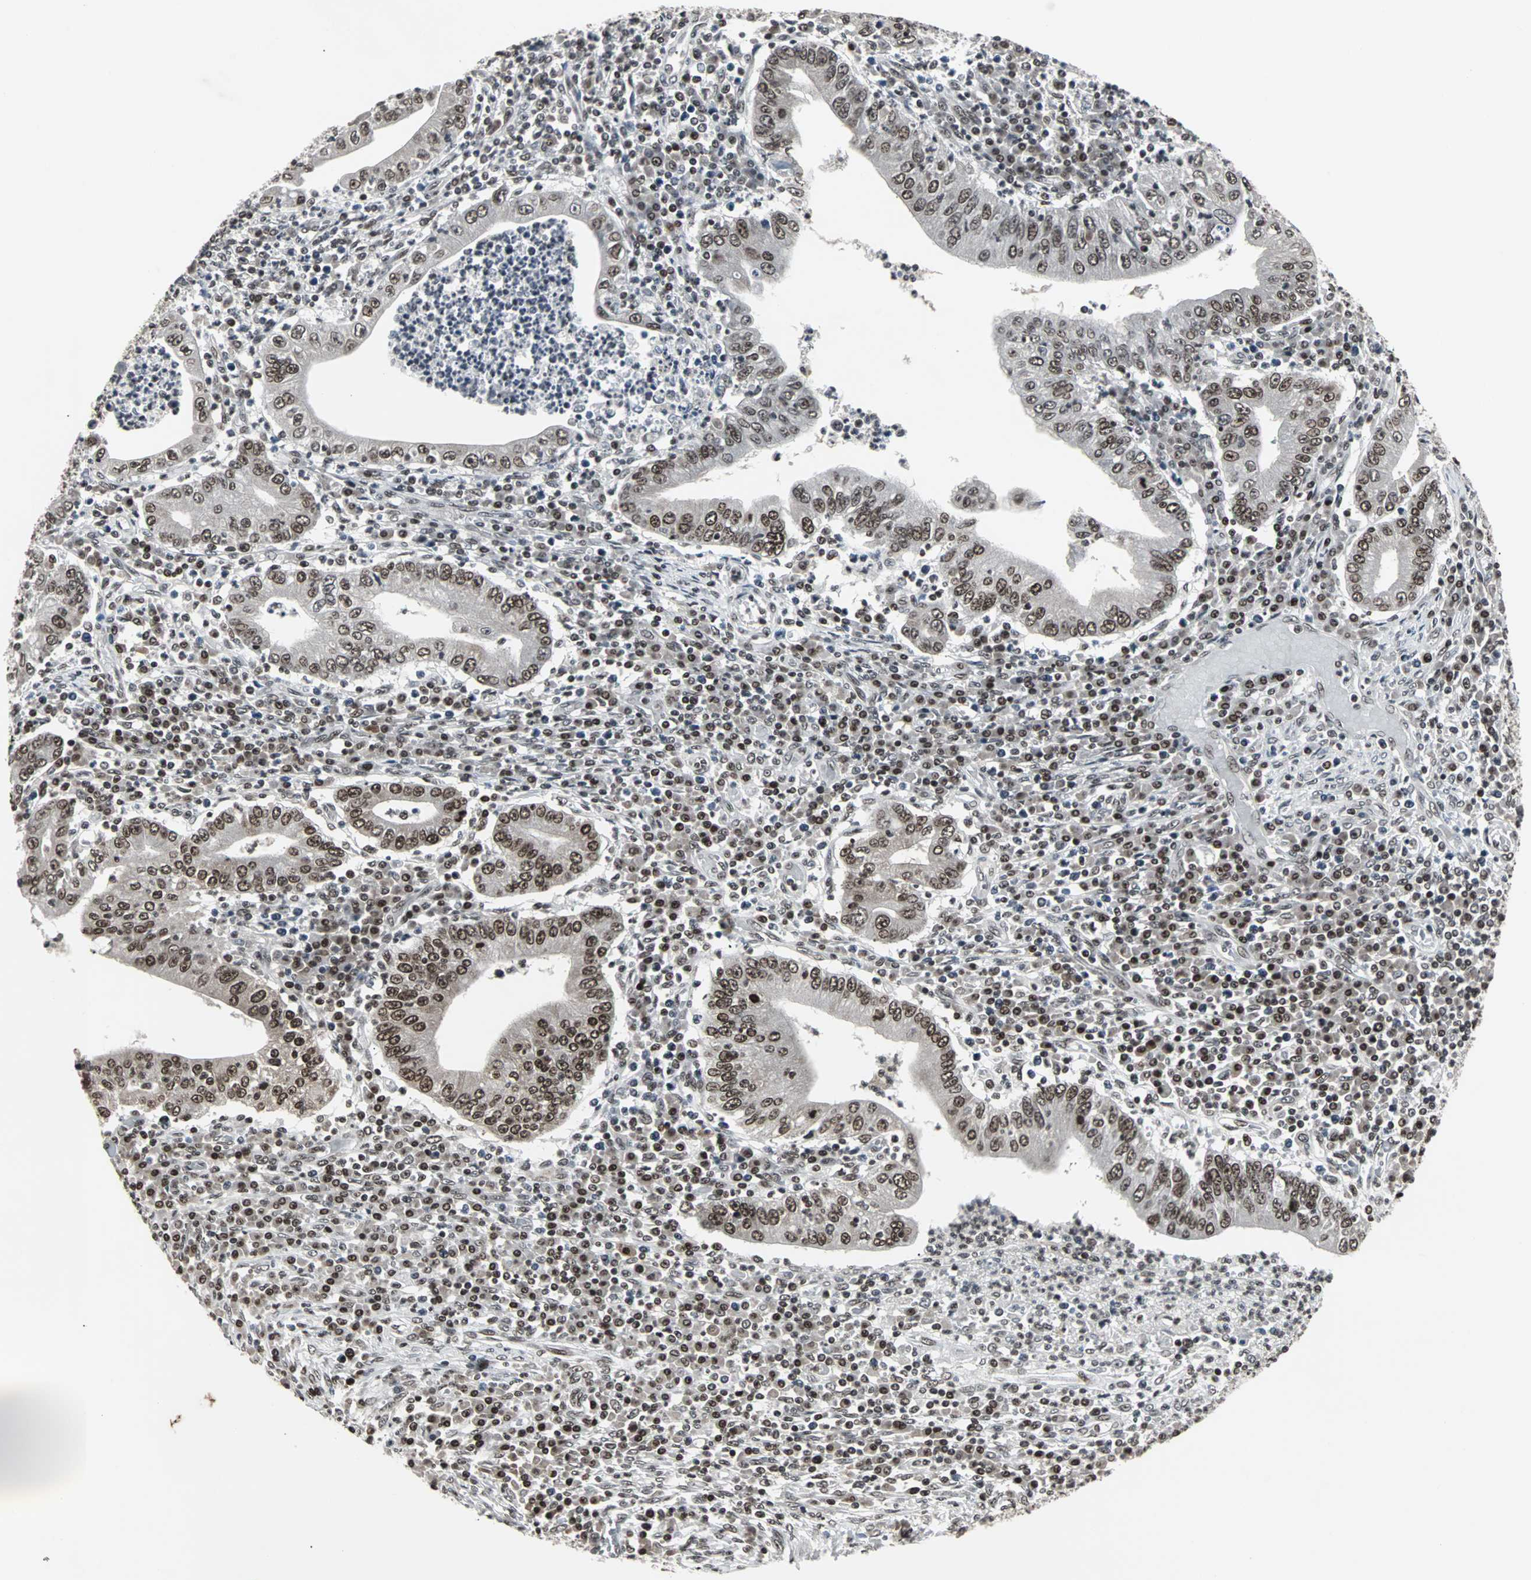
{"staining": {"intensity": "strong", "quantity": ">75%", "location": "nuclear"}, "tissue": "stomach cancer", "cell_type": "Tumor cells", "image_type": "cancer", "snomed": [{"axis": "morphology", "description": "Normal tissue, NOS"}, {"axis": "morphology", "description": "Adenocarcinoma, NOS"}, {"axis": "topography", "description": "Esophagus"}, {"axis": "topography", "description": "Stomach, upper"}, {"axis": "topography", "description": "Peripheral nerve tissue"}], "caption": "Stomach adenocarcinoma stained for a protein (brown) shows strong nuclear positive positivity in about >75% of tumor cells.", "gene": "PNKP", "patient": {"sex": "male", "age": 62}}